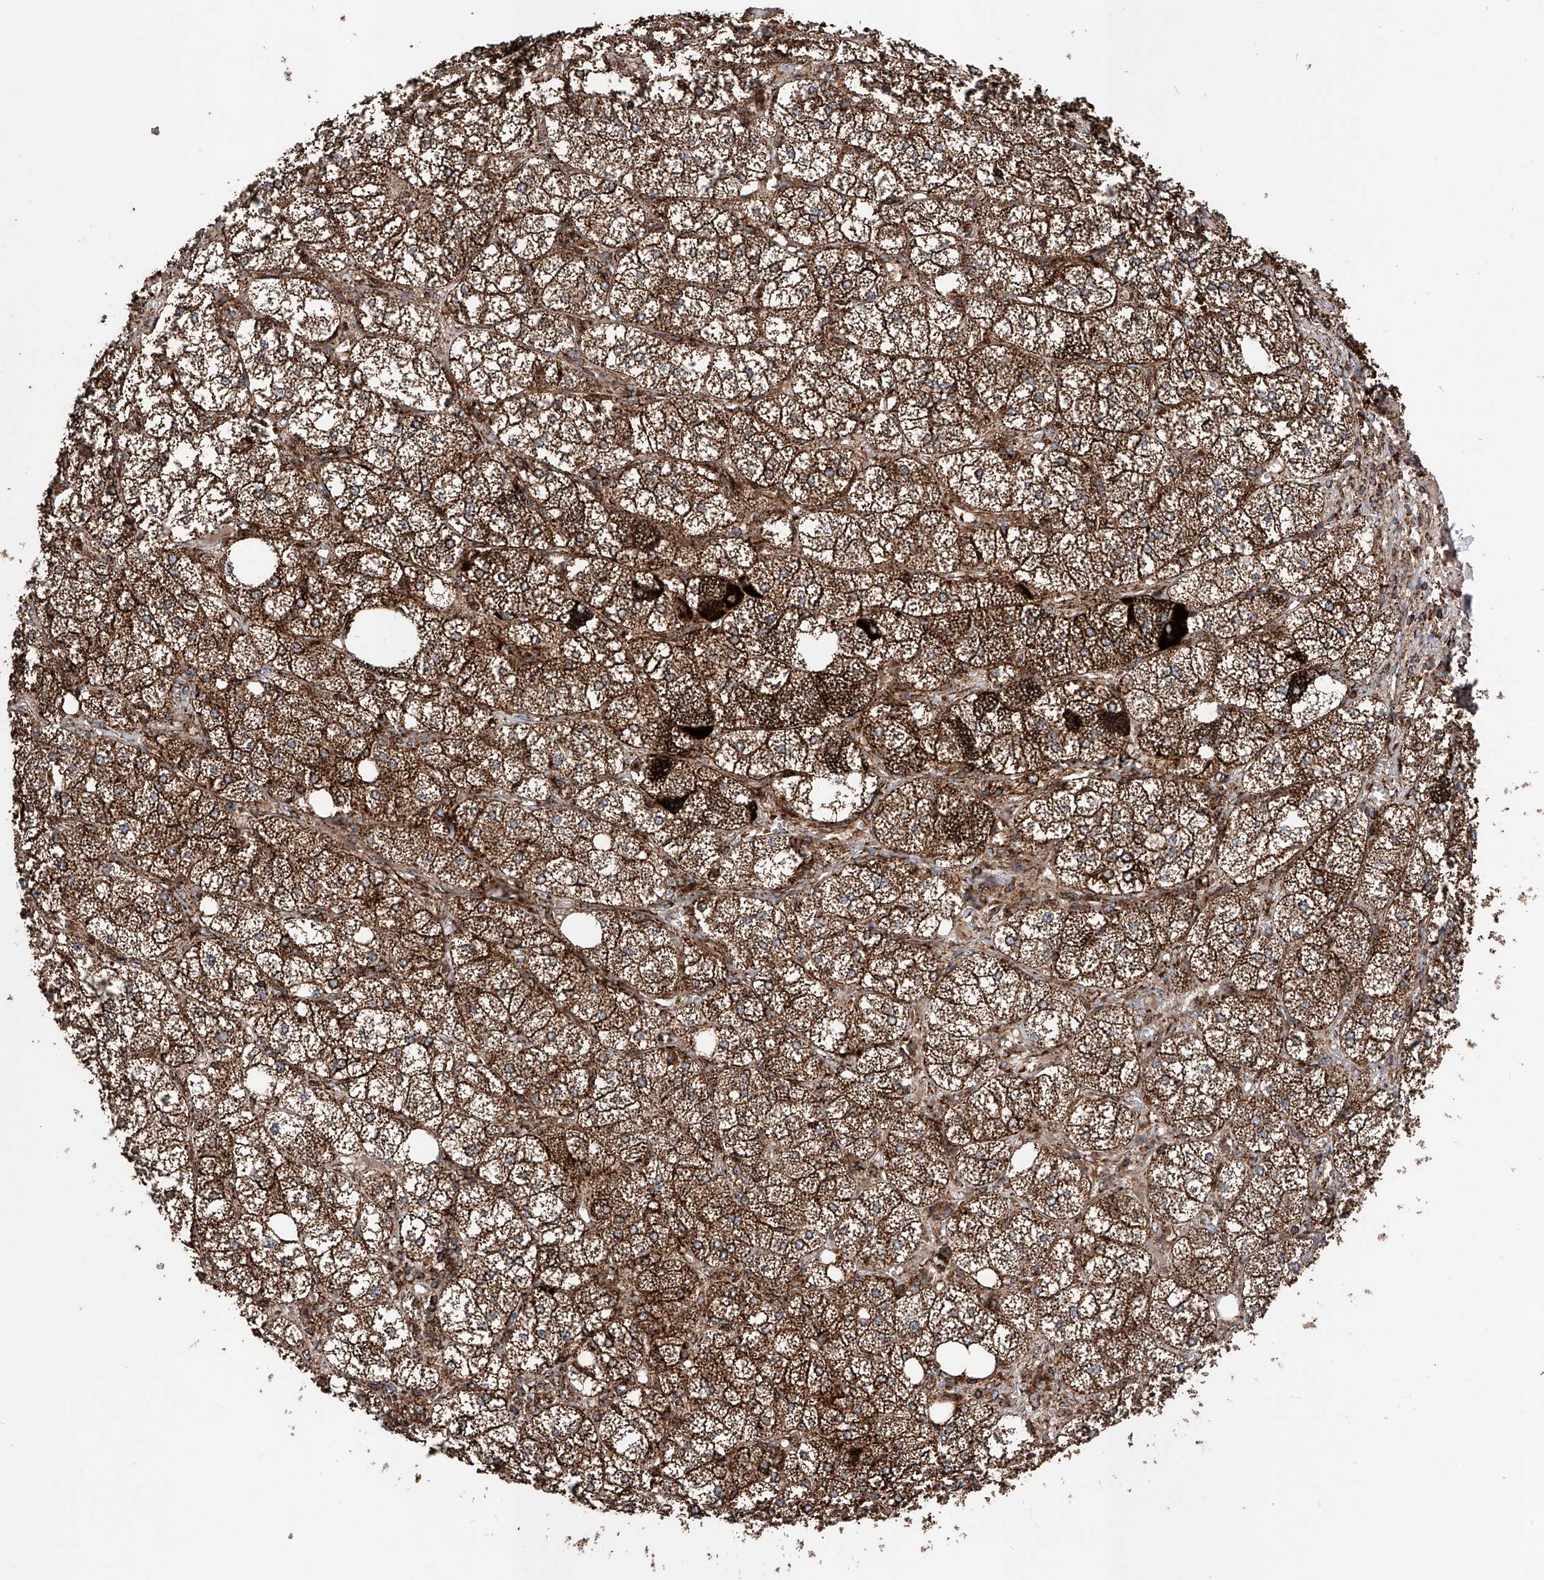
{"staining": {"intensity": "strong", "quantity": ">75%", "location": "cytoplasmic/membranous"}, "tissue": "adrenal gland", "cell_type": "Glandular cells", "image_type": "normal", "snomed": [{"axis": "morphology", "description": "Normal tissue, NOS"}, {"axis": "topography", "description": "Adrenal gland"}], "caption": "IHC micrograph of normal human adrenal gland stained for a protein (brown), which shows high levels of strong cytoplasmic/membranous staining in approximately >75% of glandular cells.", "gene": "PISD", "patient": {"sex": "female", "age": 61}}